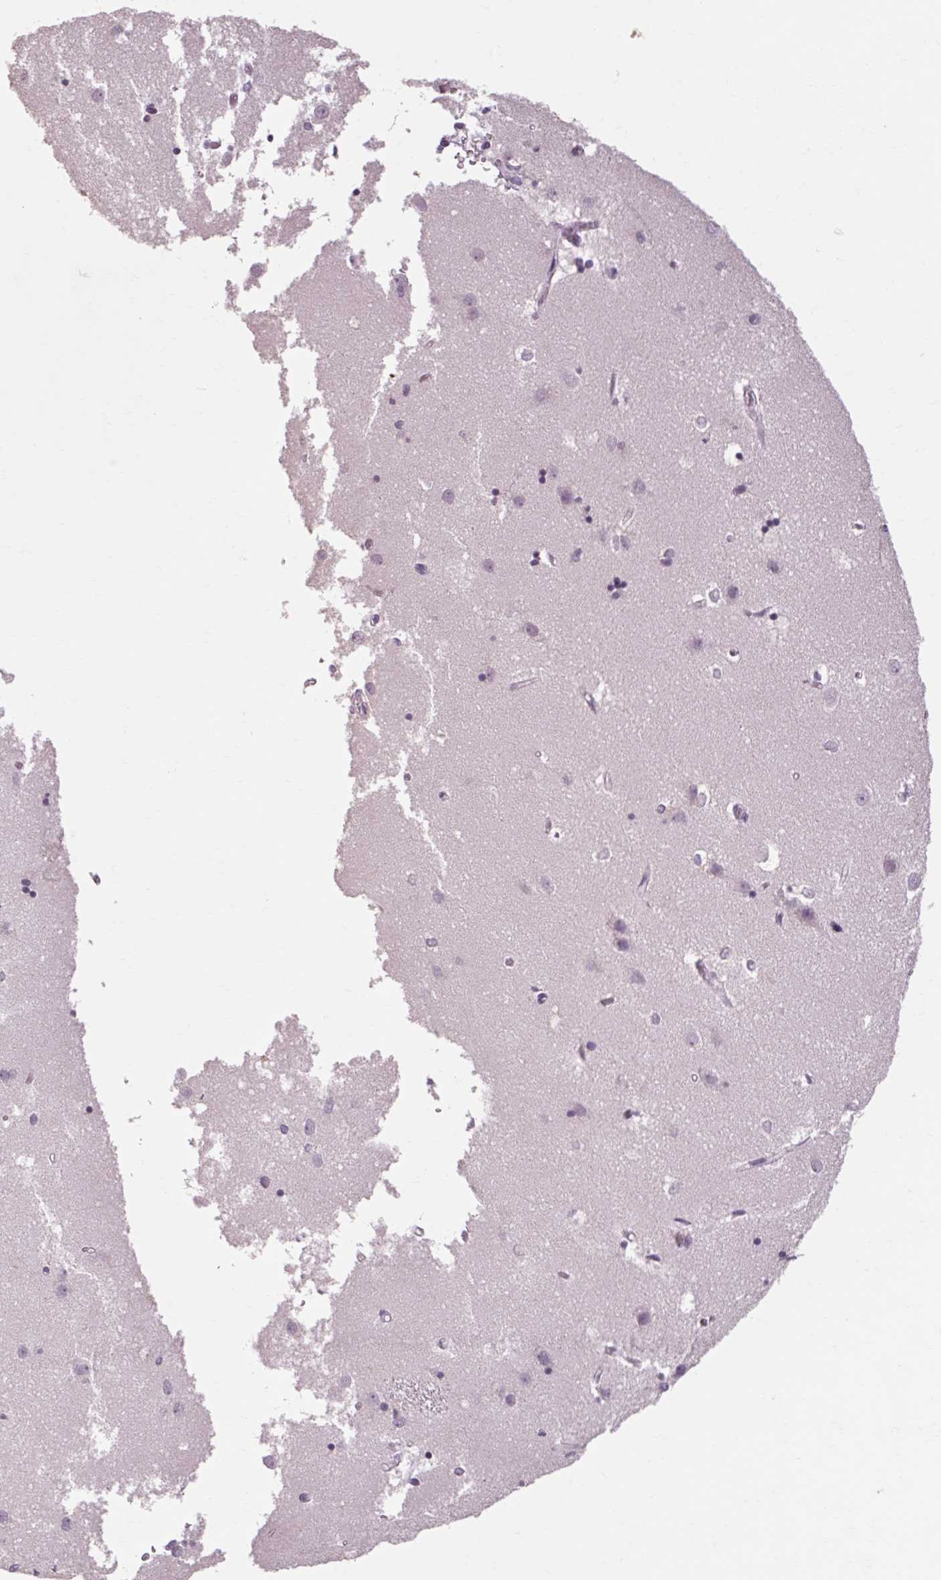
{"staining": {"intensity": "negative", "quantity": "none", "location": "none"}, "tissue": "caudate", "cell_type": "Glial cells", "image_type": "normal", "snomed": [{"axis": "morphology", "description": "Normal tissue, NOS"}, {"axis": "topography", "description": "Lateral ventricle wall"}], "caption": "Glial cells show no significant protein expression in normal caudate. The staining was performed using DAB to visualize the protein expression in brown, while the nuclei were stained in blue with hematoxylin (Magnification: 20x).", "gene": "POMC", "patient": {"sex": "male", "age": 54}}